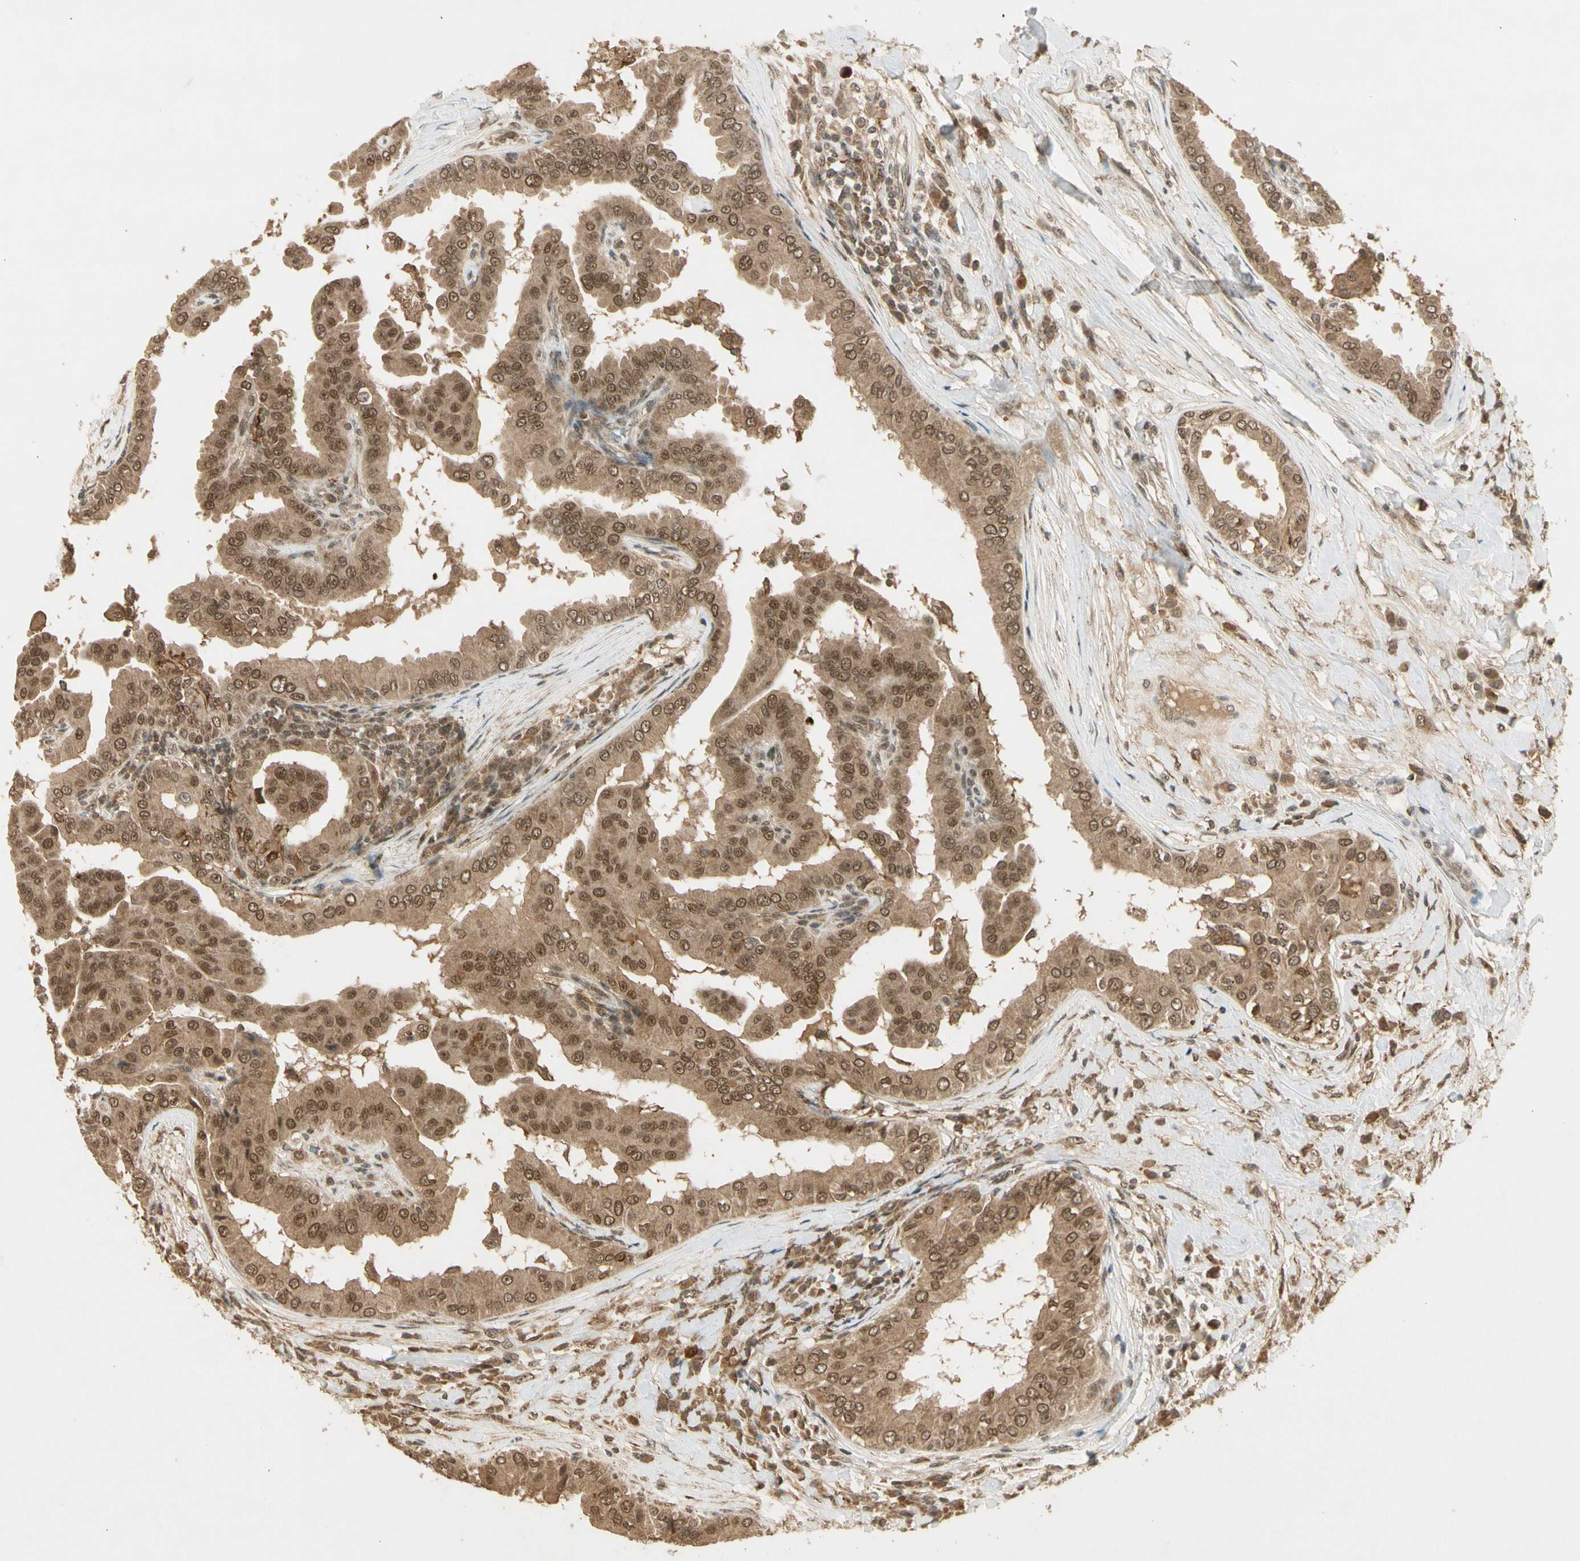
{"staining": {"intensity": "moderate", "quantity": ">75%", "location": "cytoplasmic/membranous,nuclear"}, "tissue": "thyroid cancer", "cell_type": "Tumor cells", "image_type": "cancer", "snomed": [{"axis": "morphology", "description": "Papillary adenocarcinoma, NOS"}, {"axis": "topography", "description": "Thyroid gland"}], "caption": "An image of thyroid papillary adenocarcinoma stained for a protein reveals moderate cytoplasmic/membranous and nuclear brown staining in tumor cells.", "gene": "ZNF135", "patient": {"sex": "male", "age": 33}}